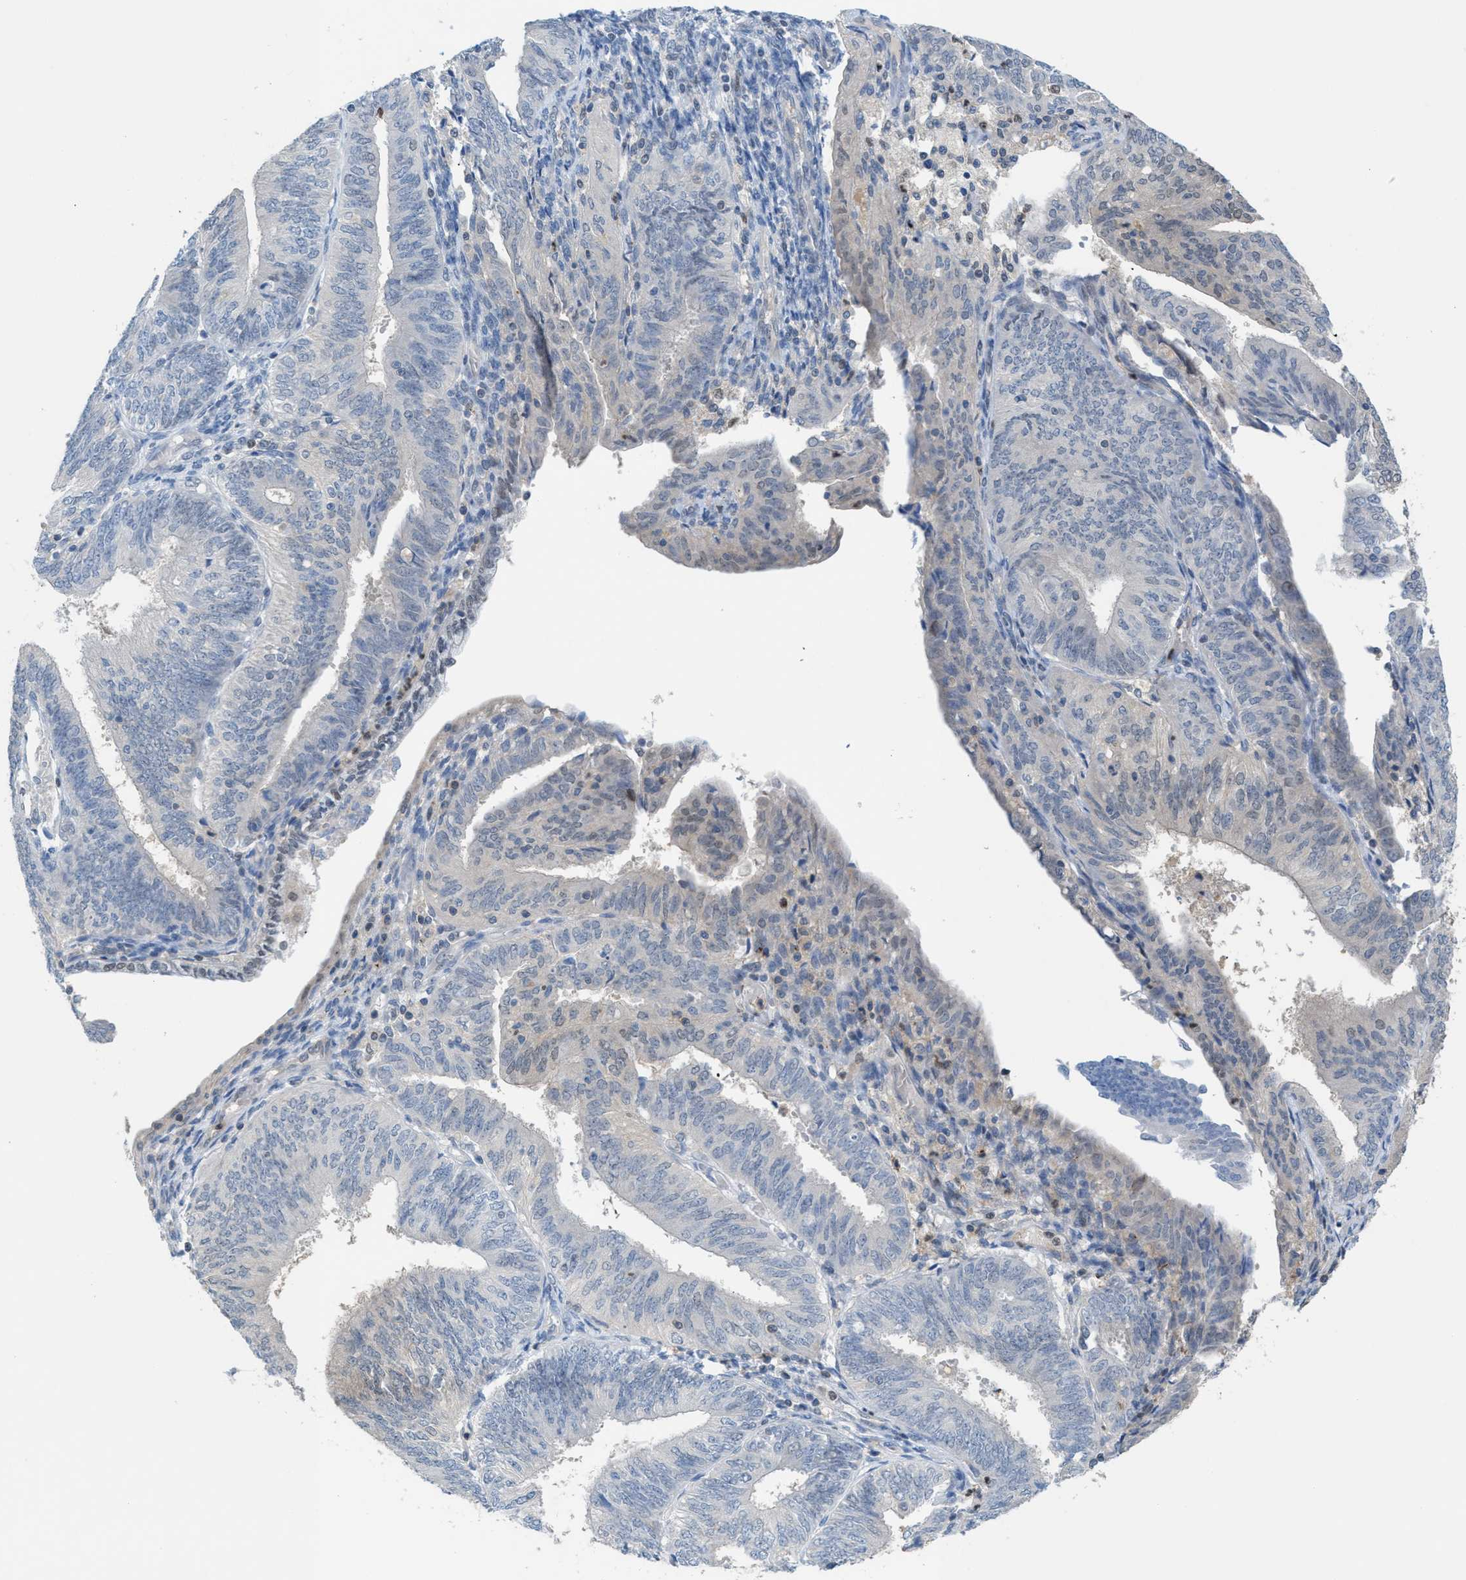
{"staining": {"intensity": "negative", "quantity": "none", "location": "none"}, "tissue": "endometrial cancer", "cell_type": "Tumor cells", "image_type": "cancer", "snomed": [{"axis": "morphology", "description": "Adenocarcinoma, NOS"}, {"axis": "topography", "description": "Endometrium"}], "caption": "The immunohistochemistry image has no significant expression in tumor cells of endometrial cancer tissue.", "gene": "PPM1D", "patient": {"sex": "female", "age": 58}}